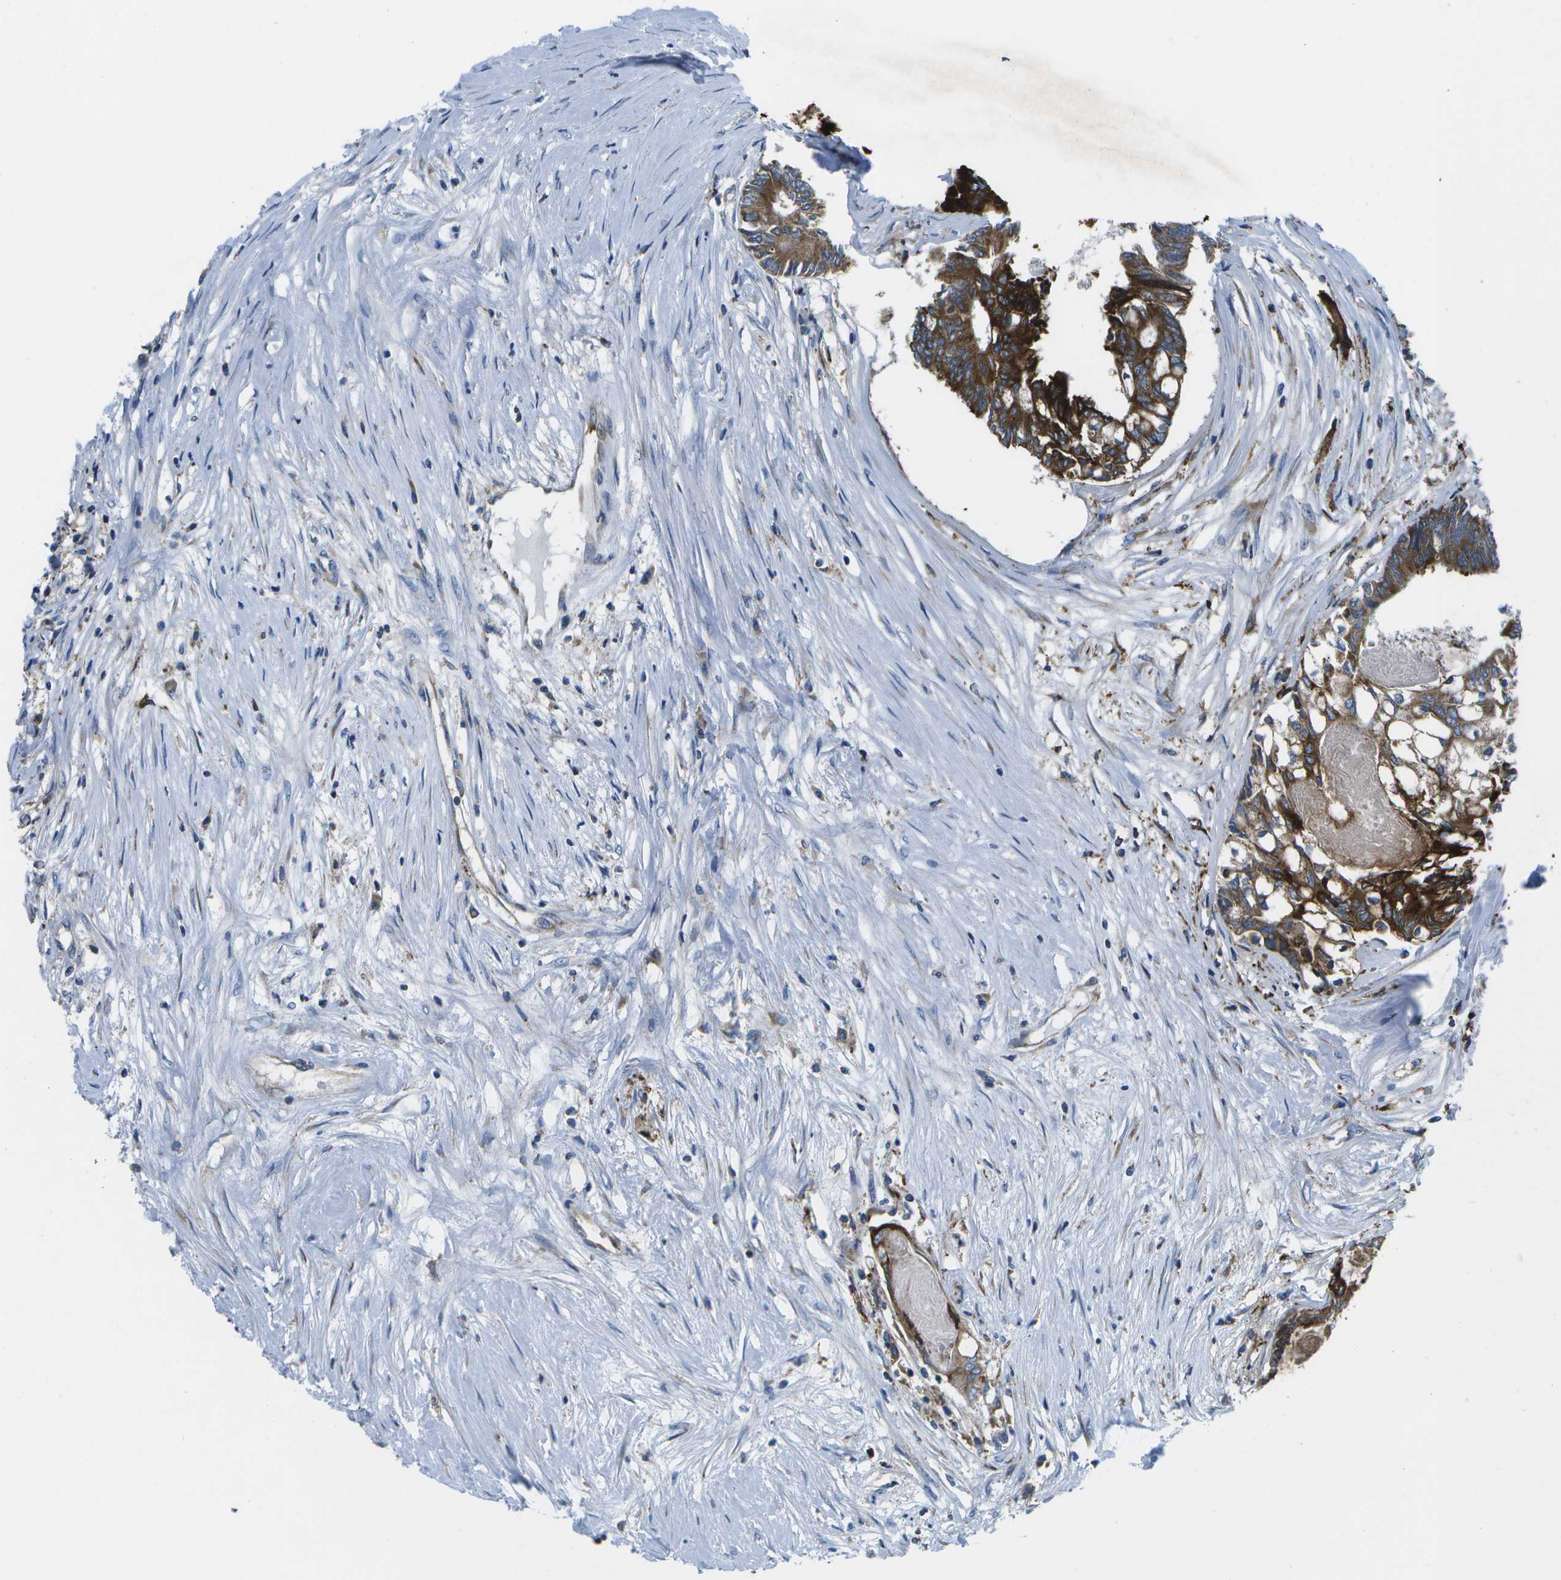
{"staining": {"intensity": "strong", "quantity": ">75%", "location": "cytoplasmic/membranous"}, "tissue": "colorectal cancer", "cell_type": "Tumor cells", "image_type": "cancer", "snomed": [{"axis": "morphology", "description": "Adenocarcinoma, NOS"}, {"axis": "topography", "description": "Rectum"}], "caption": "IHC image of neoplastic tissue: human colorectal cancer stained using IHC shows high levels of strong protein expression localized specifically in the cytoplasmic/membranous of tumor cells, appearing as a cytoplasmic/membranous brown color.", "gene": "GDF5", "patient": {"sex": "male", "age": 63}}